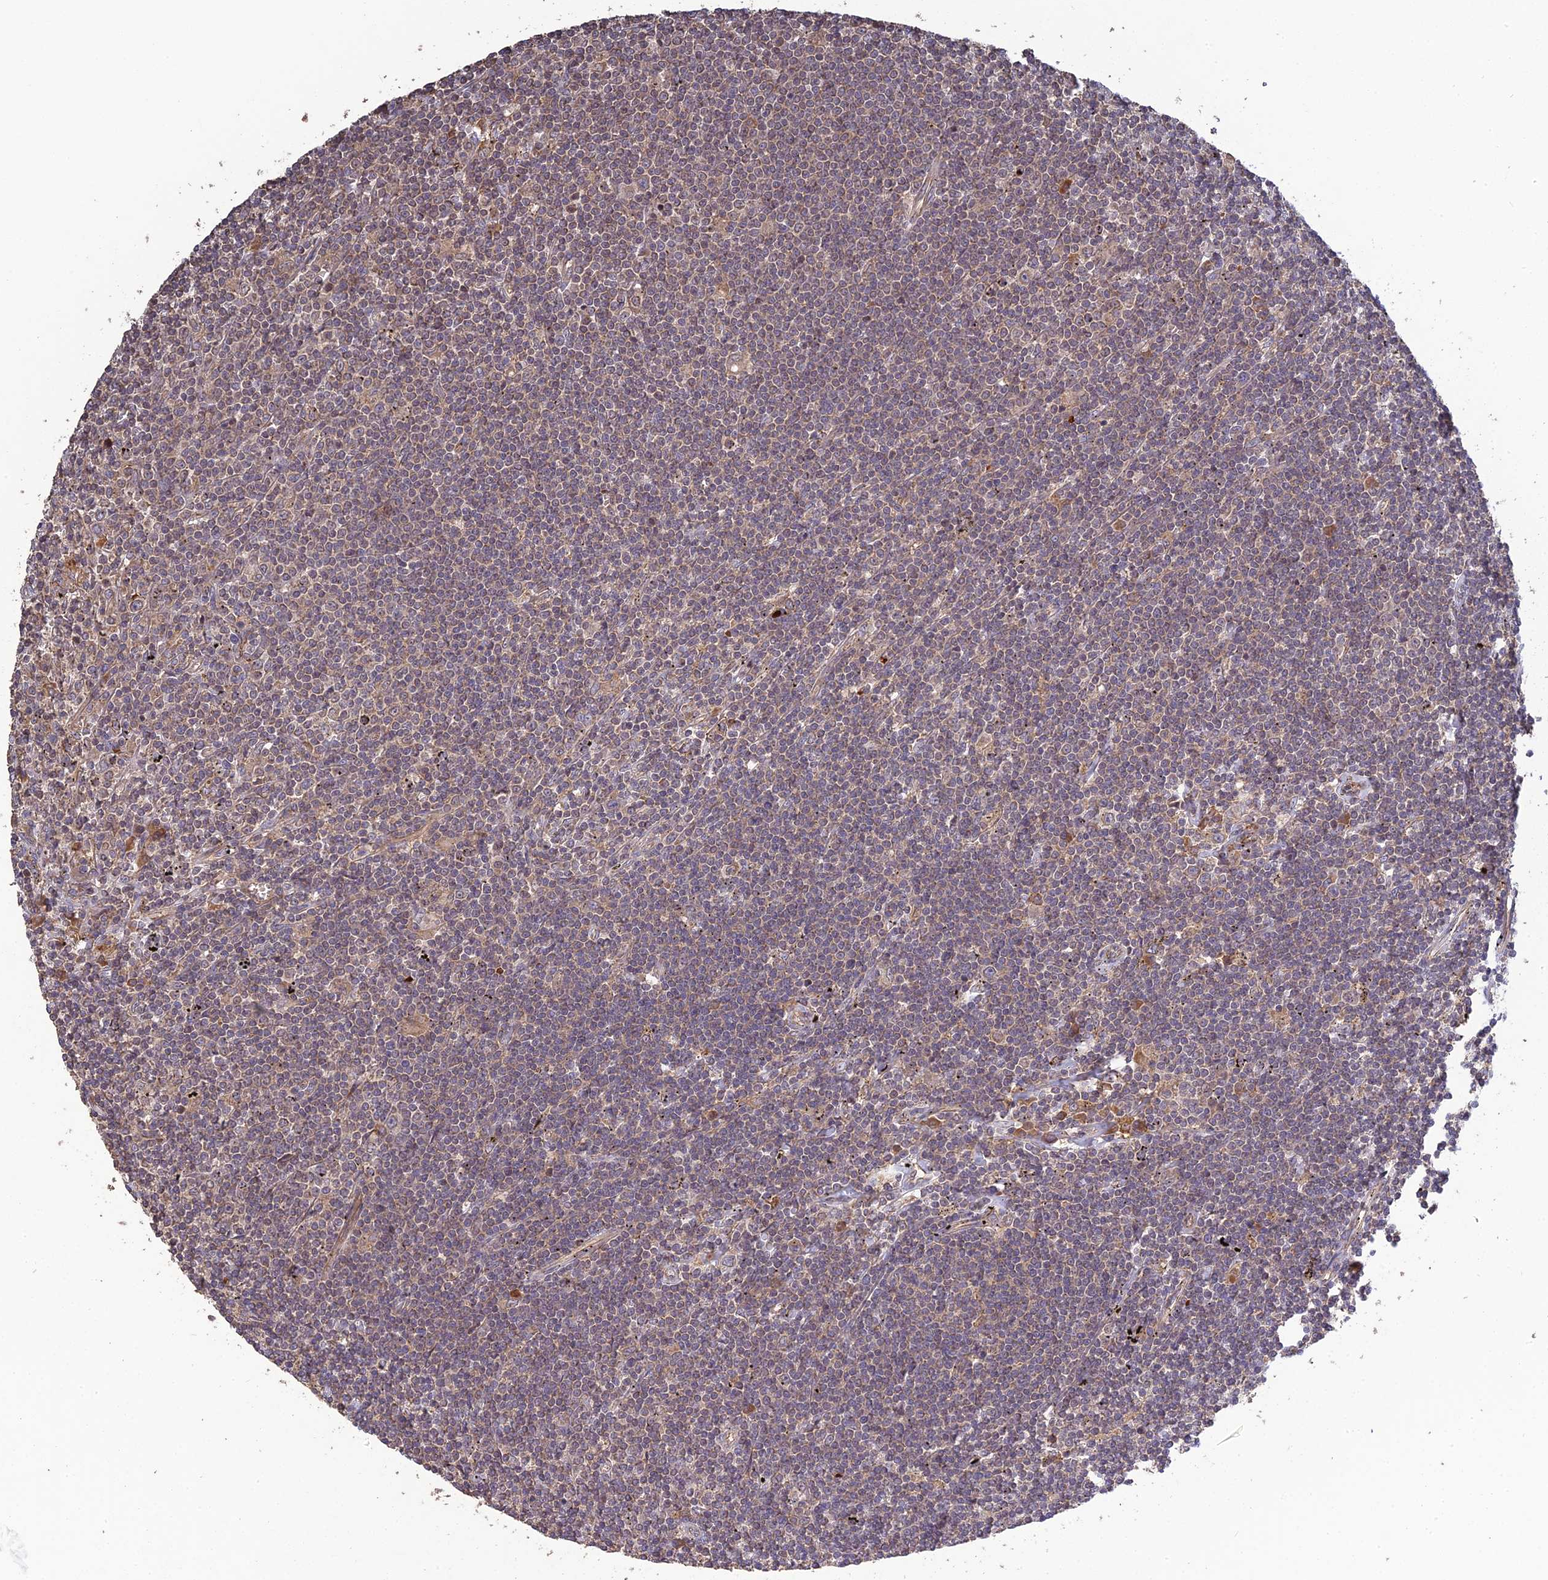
{"staining": {"intensity": "weak", "quantity": "25%-75%", "location": "cytoplasmic/membranous"}, "tissue": "lymphoma", "cell_type": "Tumor cells", "image_type": "cancer", "snomed": [{"axis": "morphology", "description": "Malignant lymphoma, non-Hodgkin's type, Low grade"}, {"axis": "topography", "description": "Spleen"}], "caption": "About 25%-75% of tumor cells in low-grade malignant lymphoma, non-Hodgkin's type reveal weak cytoplasmic/membranous protein staining as visualized by brown immunohistochemical staining.", "gene": "ARHGAP40", "patient": {"sex": "male", "age": 76}}